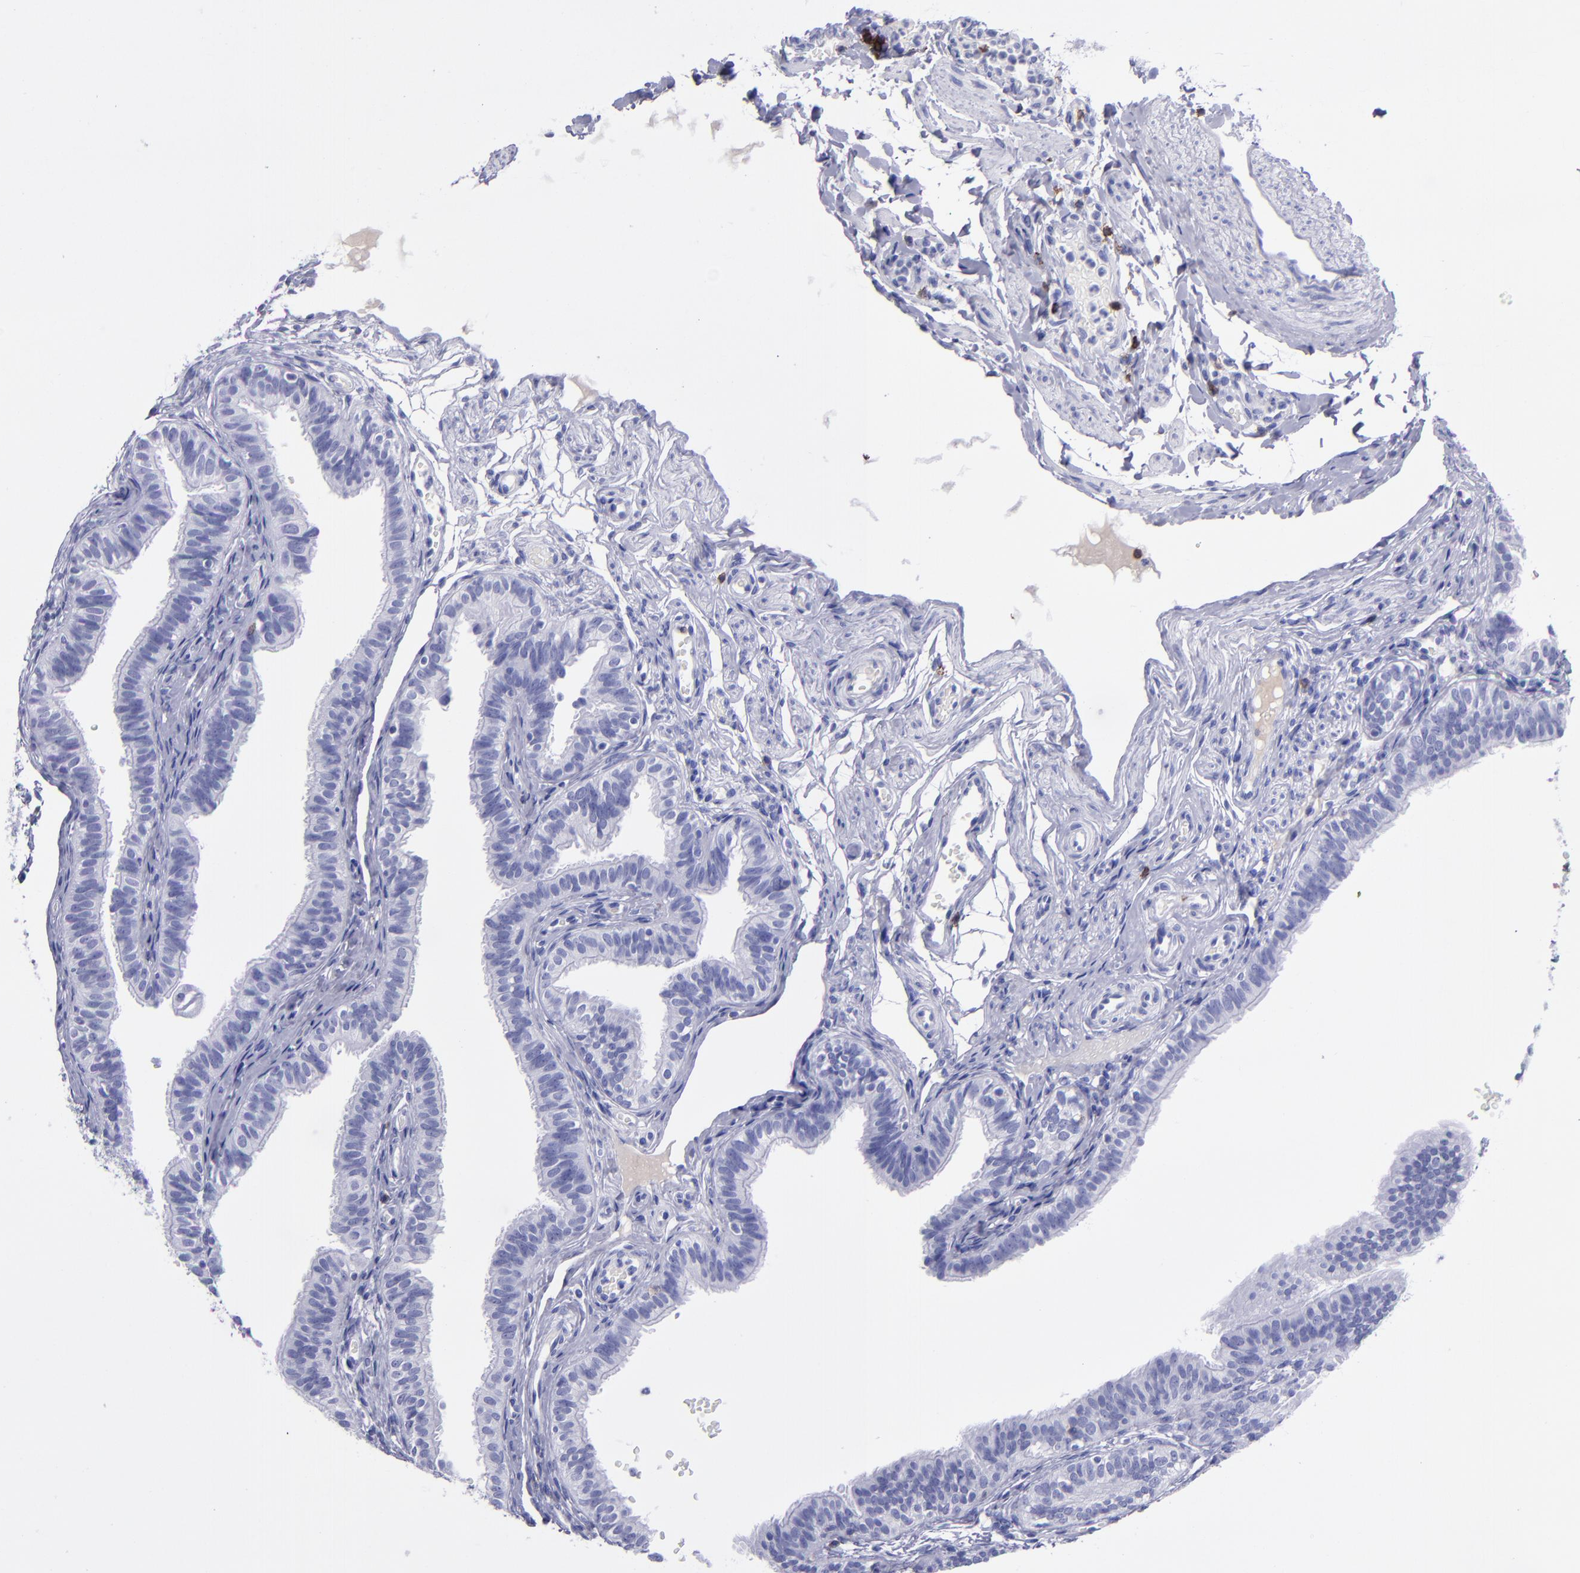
{"staining": {"intensity": "negative", "quantity": "none", "location": "none"}, "tissue": "fallopian tube", "cell_type": "Glandular cells", "image_type": "normal", "snomed": [{"axis": "morphology", "description": "Normal tissue, NOS"}, {"axis": "morphology", "description": "Dermoid, NOS"}, {"axis": "topography", "description": "Fallopian tube"}], "caption": "Benign fallopian tube was stained to show a protein in brown. There is no significant expression in glandular cells. The staining is performed using DAB (3,3'-diaminobenzidine) brown chromogen with nuclei counter-stained in using hematoxylin.", "gene": "CD6", "patient": {"sex": "female", "age": 33}}